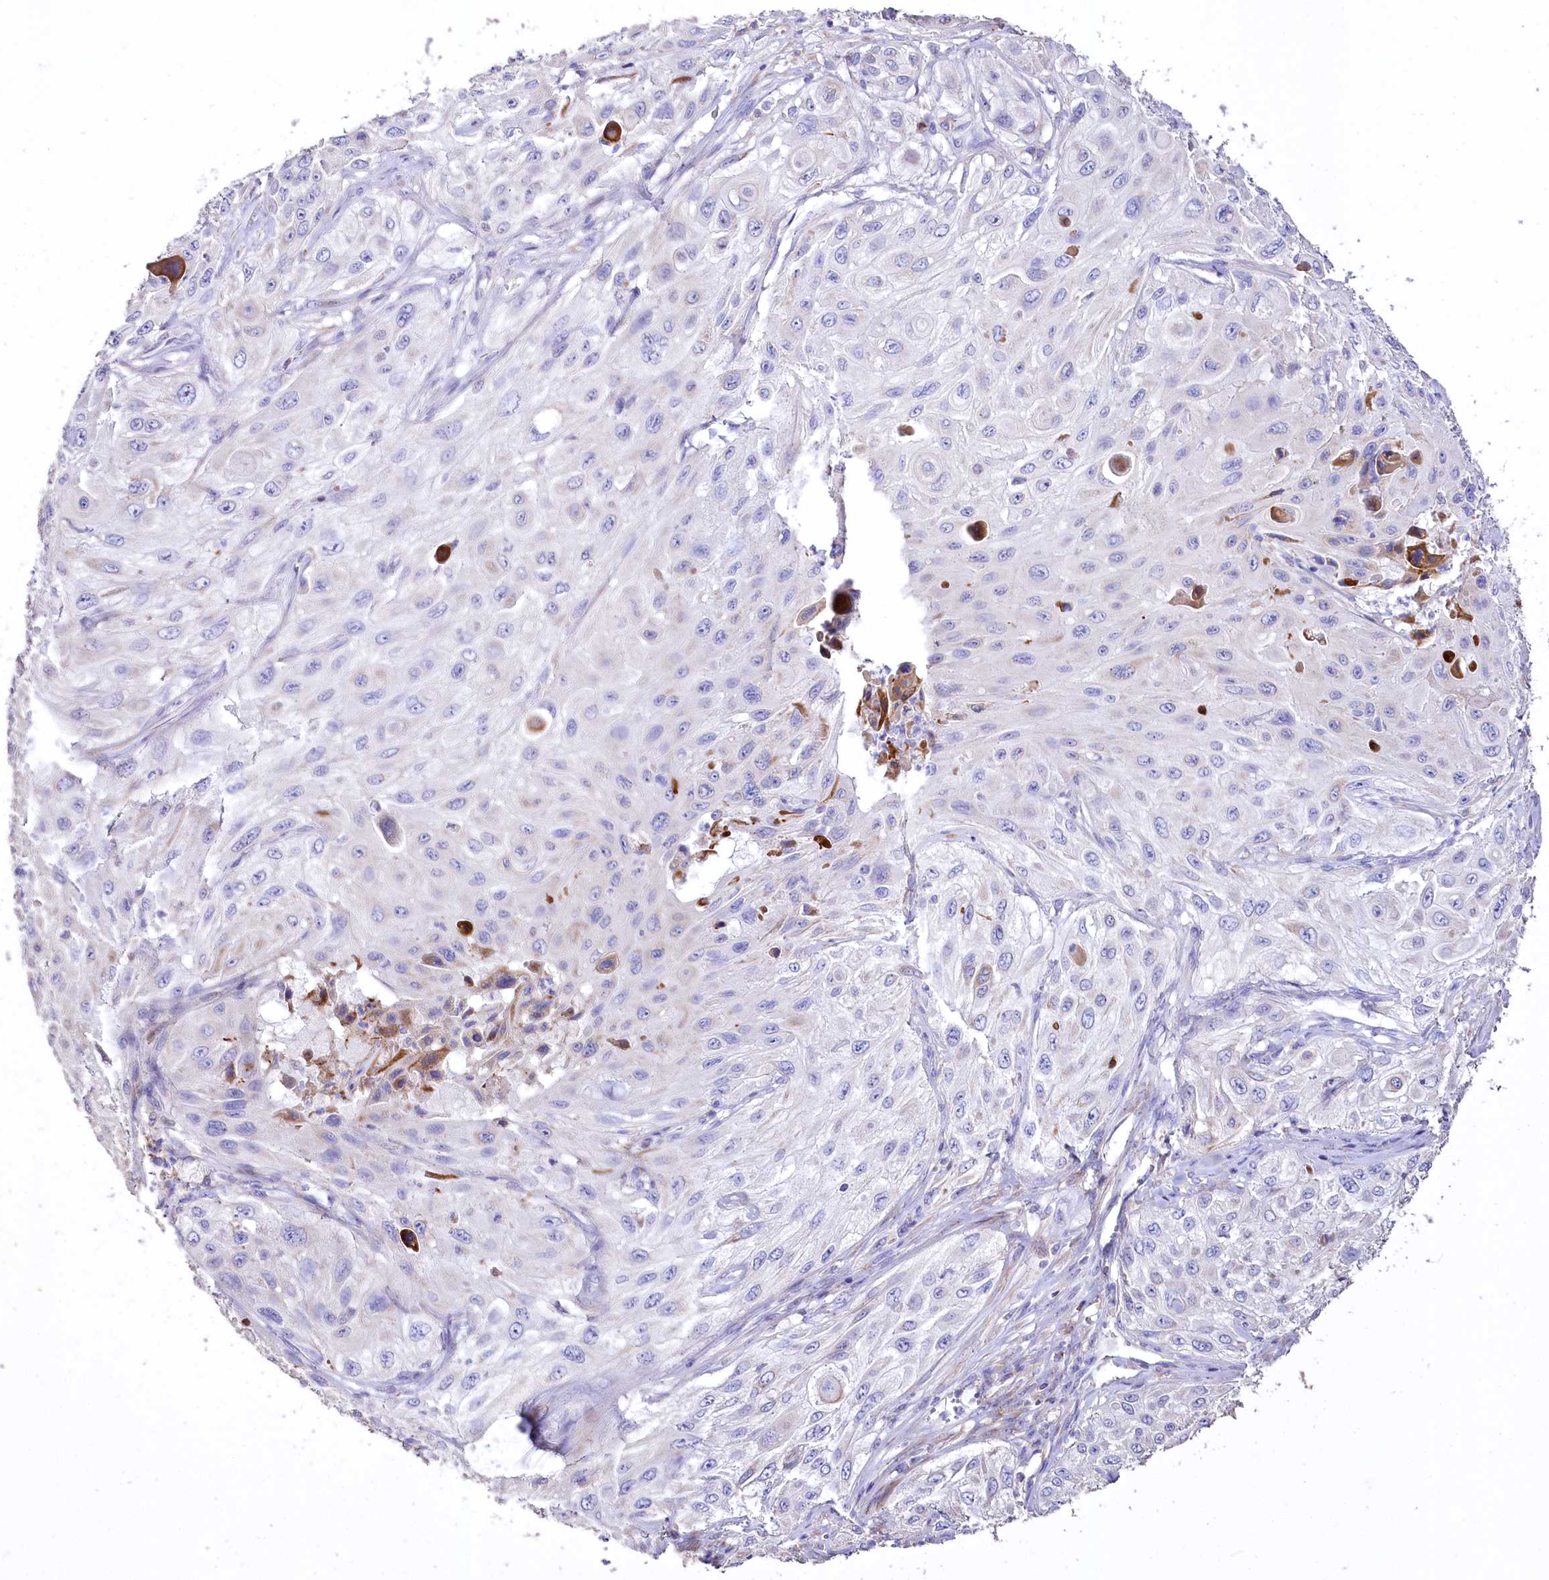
{"staining": {"intensity": "negative", "quantity": "none", "location": "none"}, "tissue": "cervical cancer", "cell_type": "Tumor cells", "image_type": "cancer", "snomed": [{"axis": "morphology", "description": "Squamous cell carcinoma, NOS"}, {"axis": "topography", "description": "Cervix"}], "caption": "Immunohistochemistry of human cervical cancer (squamous cell carcinoma) shows no staining in tumor cells.", "gene": "PTER", "patient": {"sex": "female", "age": 42}}